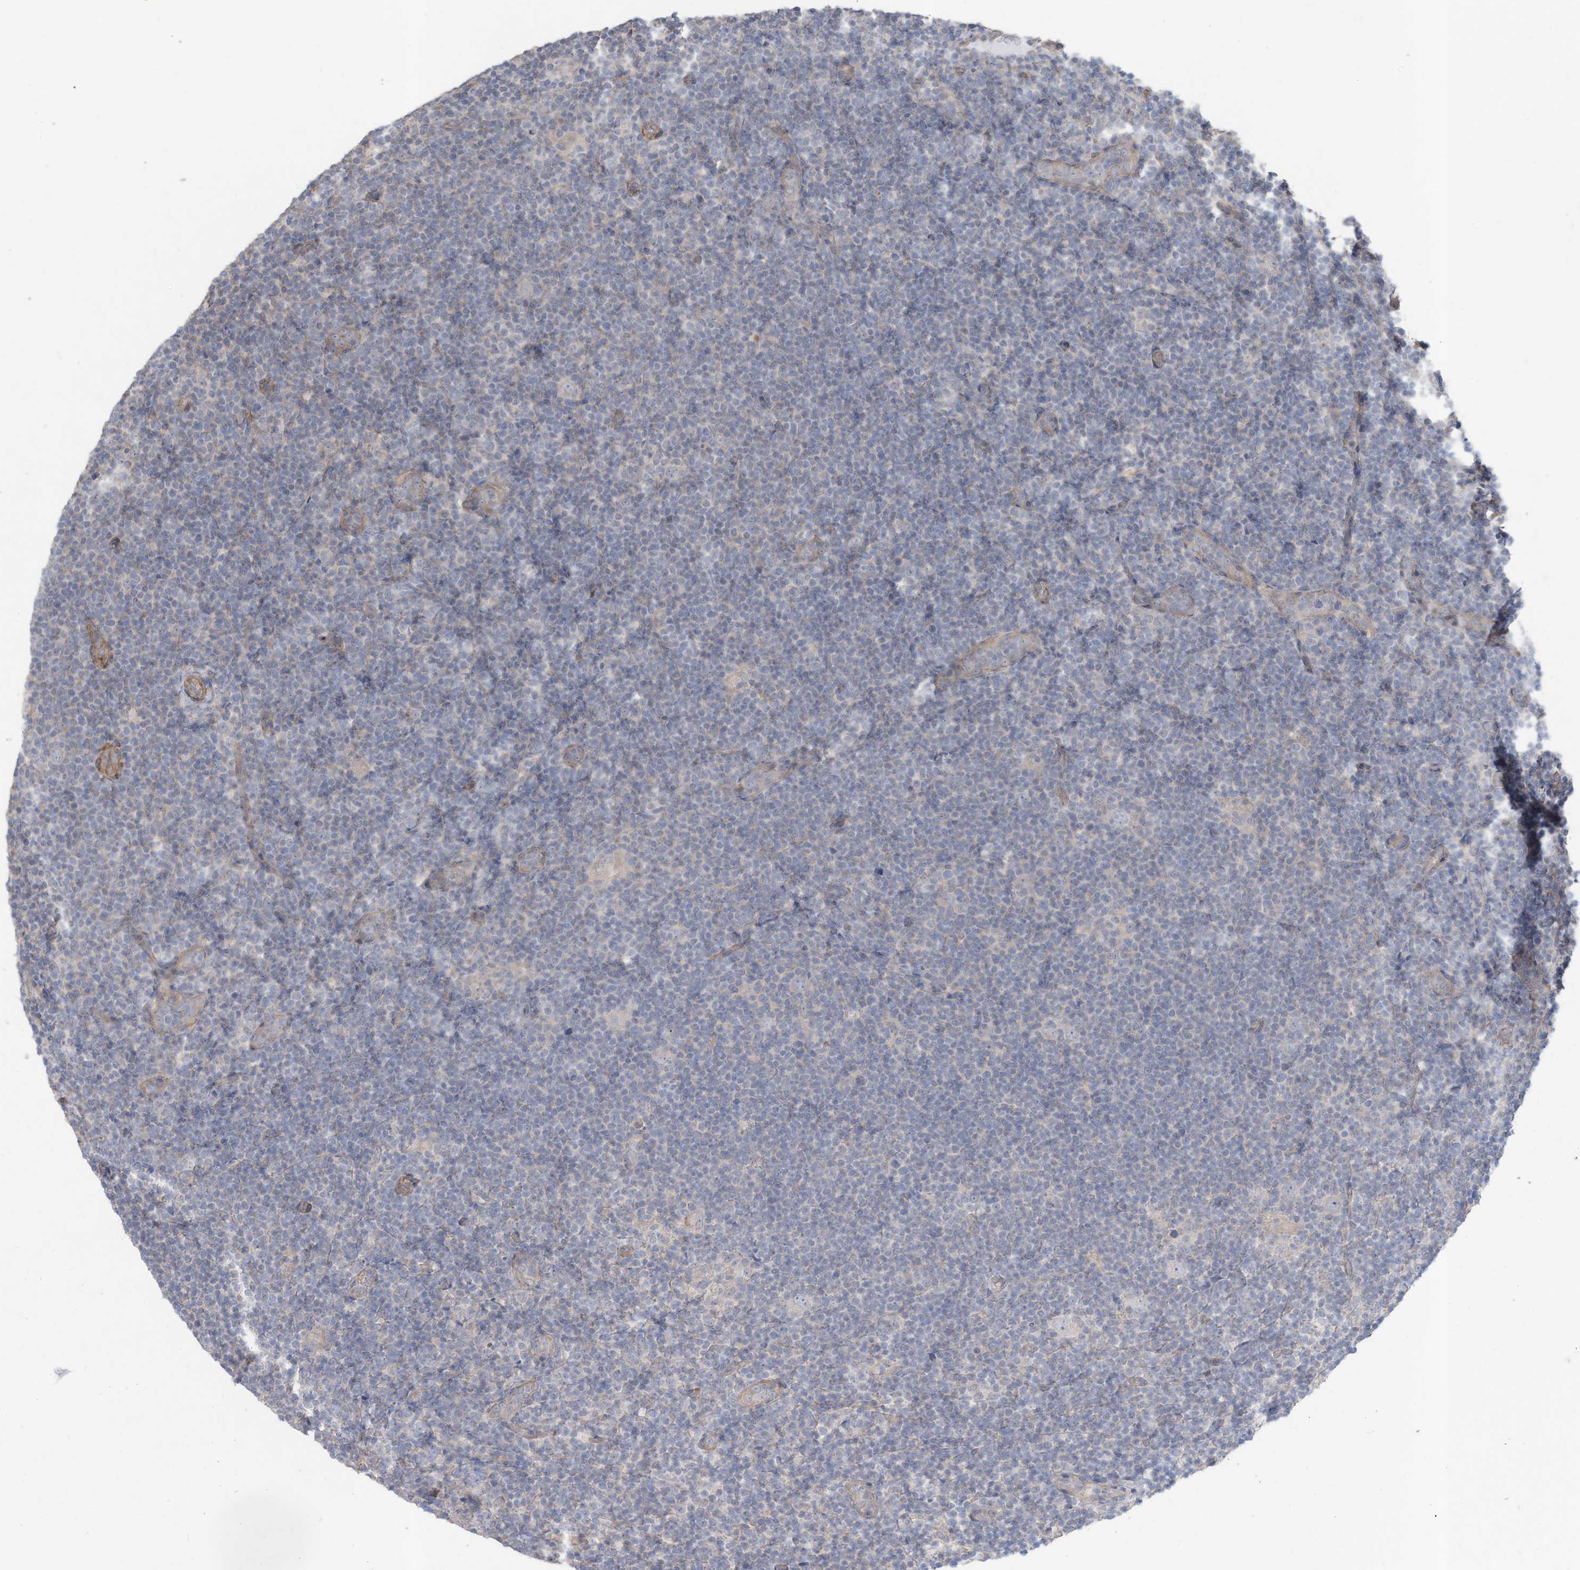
{"staining": {"intensity": "negative", "quantity": "none", "location": "none"}, "tissue": "lymphoma", "cell_type": "Tumor cells", "image_type": "cancer", "snomed": [{"axis": "morphology", "description": "Hodgkin's disease, NOS"}, {"axis": "topography", "description": "Lymph node"}], "caption": "This is an immunohistochemistry (IHC) photomicrograph of human Hodgkin's disease. There is no expression in tumor cells.", "gene": "SLC17A7", "patient": {"sex": "female", "age": 57}}